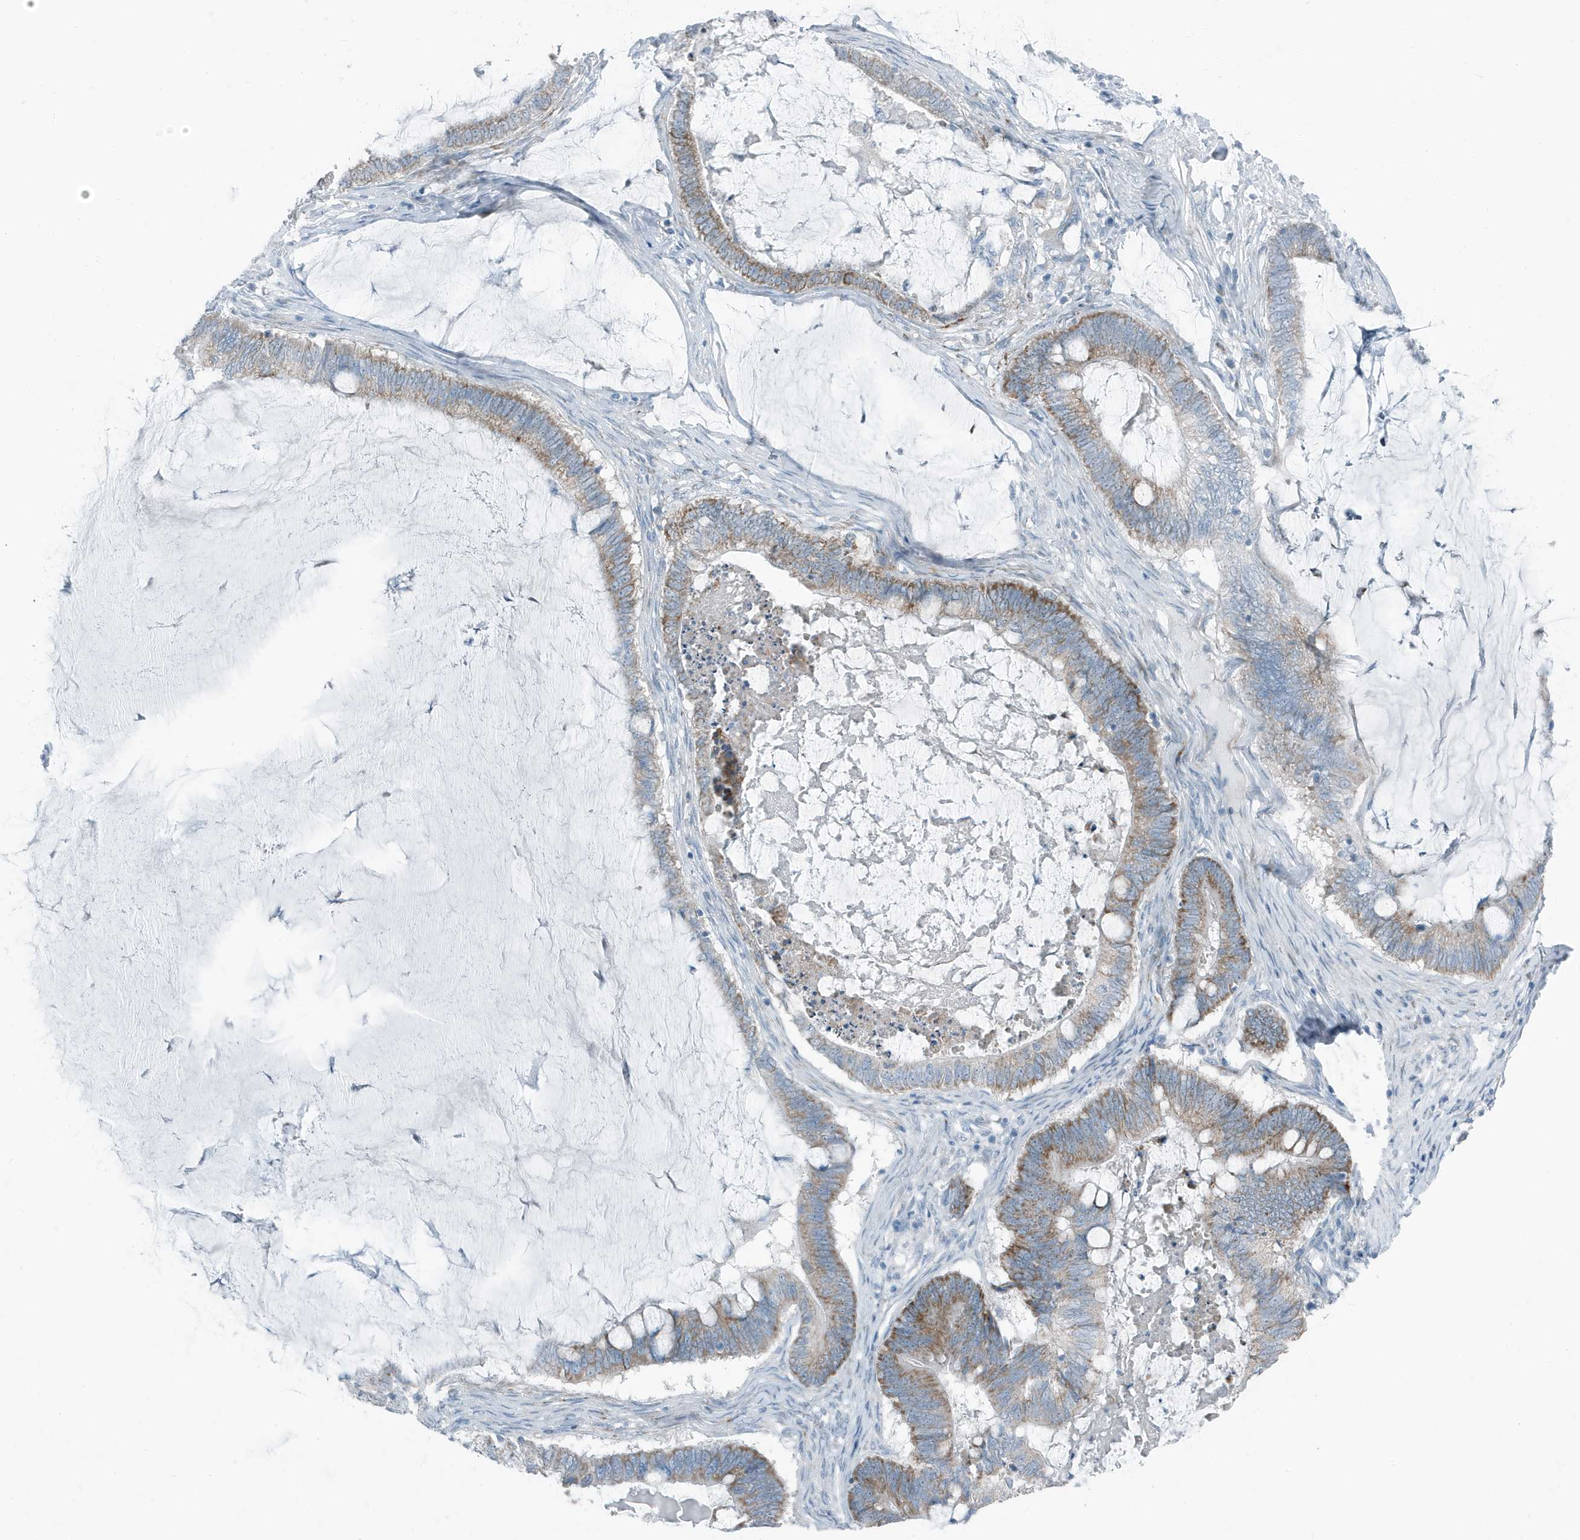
{"staining": {"intensity": "moderate", "quantity": ">75%", "location": "cytoplasmic/membranous"}, "tissue": "ovarian cancer", "cell_type": "Tumor cells", "image_type": "cancer", "snomed": [{"axis": "morphology", "description": "Cystadenocarcinoma, mucinous, NOS"}, {"axis": "topography", "description": "Ovary"}], "caption": "IHC of mucinous cystadenocarcinoma (ovarian) shows medium levels of moderate cytoplasmic/membranous positivity in about >75% of tumor cells.", "gene": "FAM162A", "patient": {"sex": "female", "age": 61}}